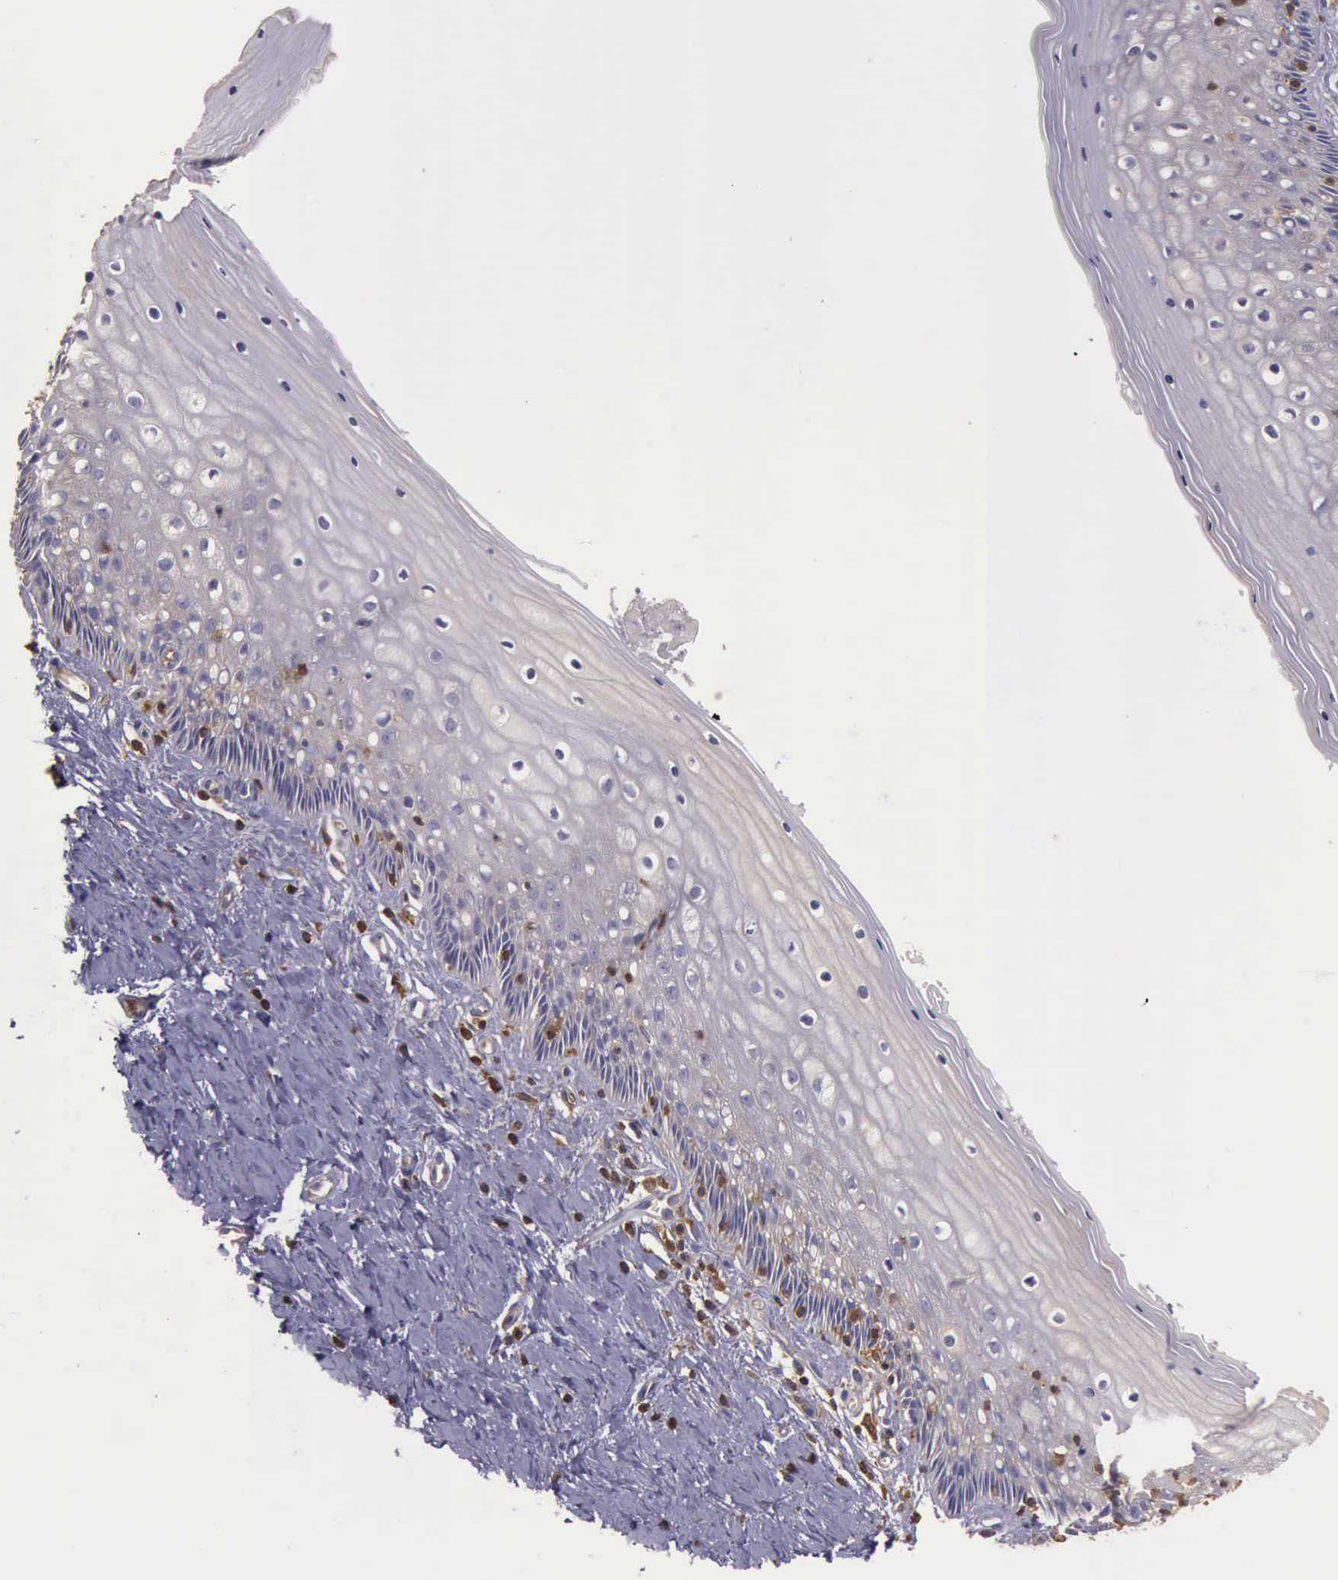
{"staining": {"intensity": "negative", "quantity": "none", "location": "none"}, "tissue": "vagina", "cell_type": "Squamous epithelial cells", "image_type": "normal", "snomed": [{"axis": "morphology", "description": "Normal tissue, NOS"}, {"axis": "topography", "description": "Vagina"}], "caption": "Vagina was stained to show a protein in brown. There is no significant positivity in squamous epithelial cells. Brightfield microscopy of IHC stained with DAB (brown) and hematoxylin (blue), captured at high magnification.", "gene": "ARHGAP4", "patient": {"sex": "female", "age": 46}}